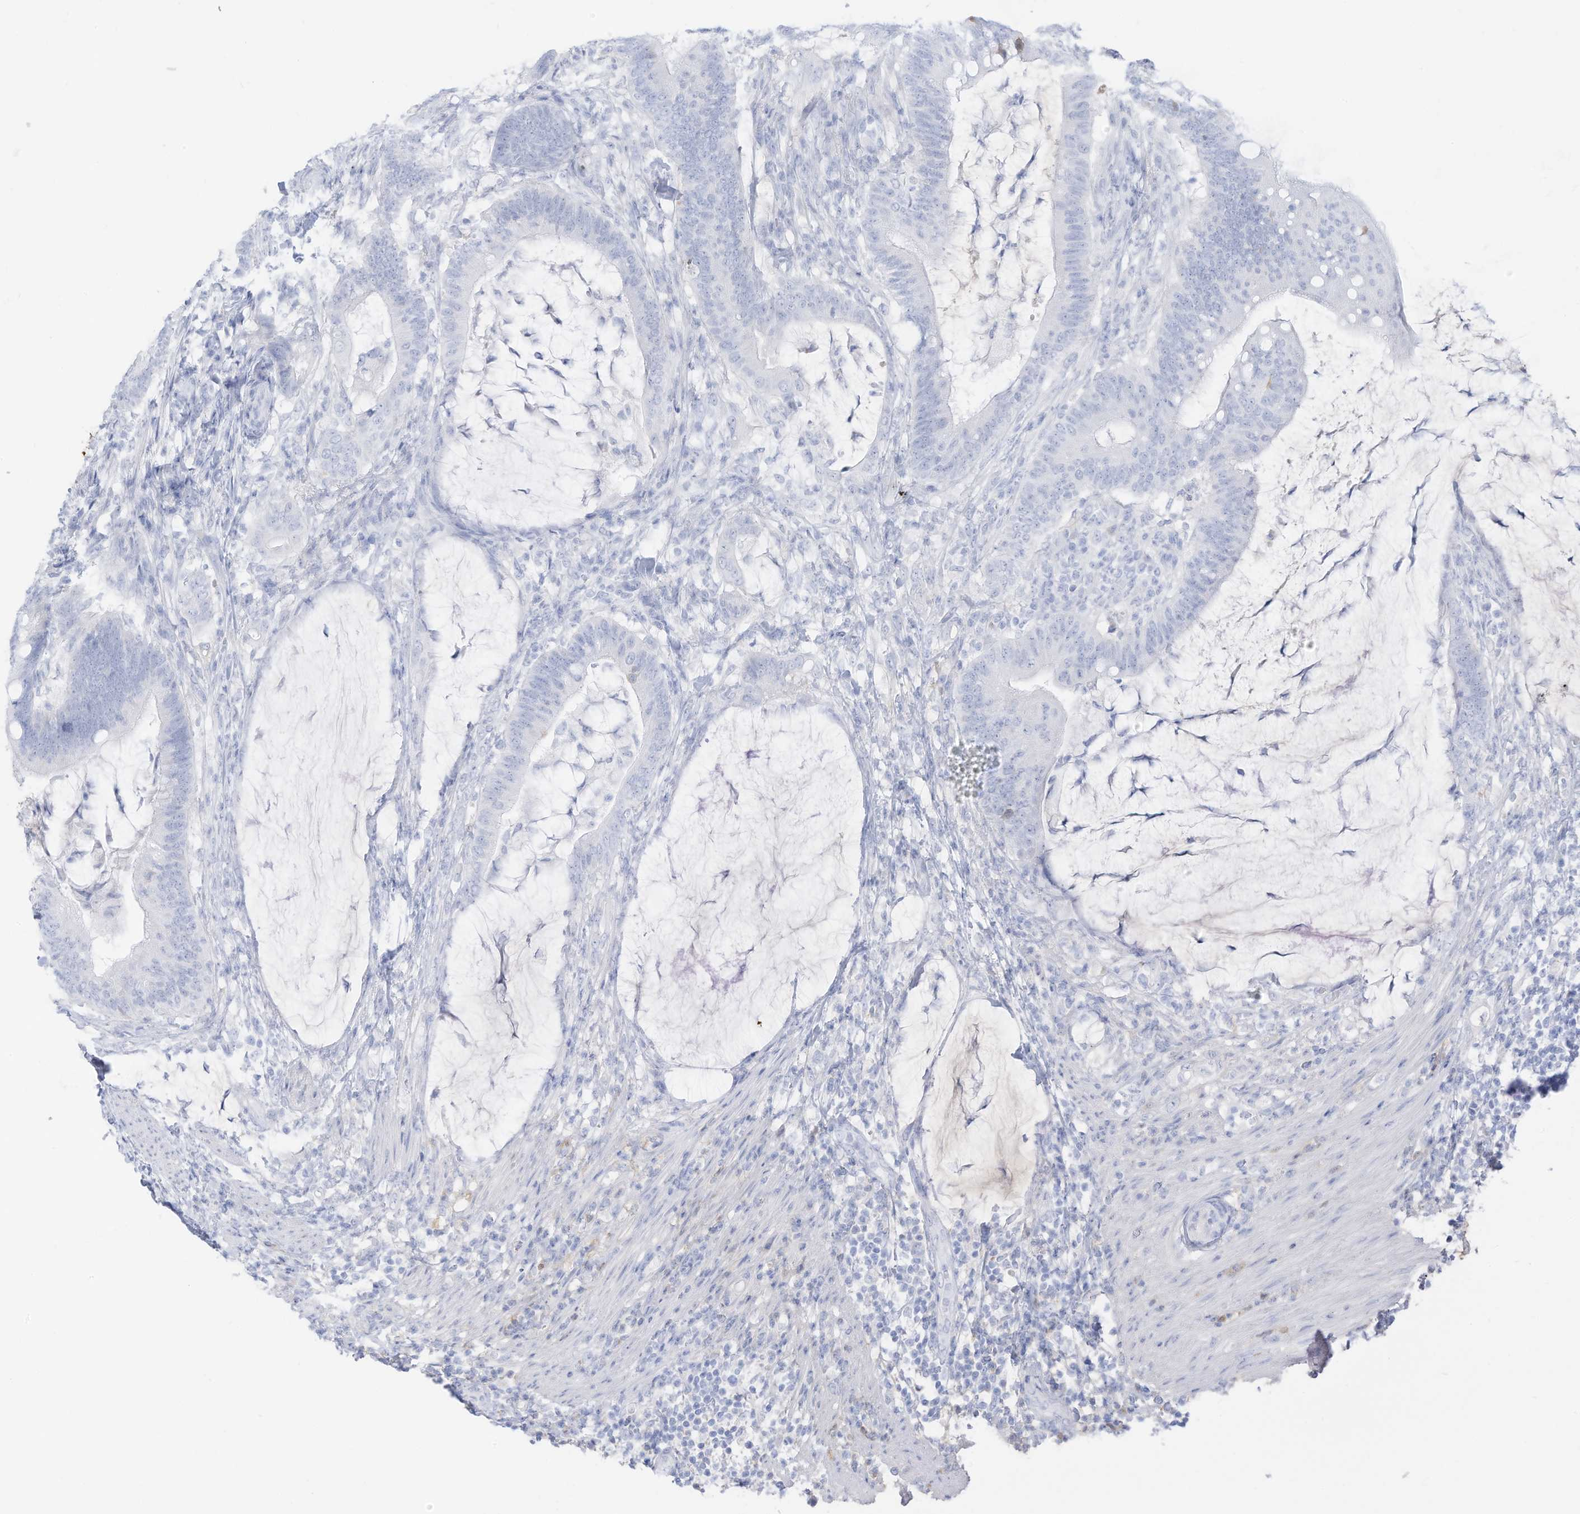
{"staining": {"intensity": "negative", "quantity": "none", "location": "none"}, "tissue": "colorectal cancer", "cell_type": "Tumor cells", "image_type": "cancer", "snomed": [{"axis": "morphology", "description": "Adenocarcinoma, NOS"}, {"axis": "topography", "description": "Colon"}], "caption": "Image shows no protein expression in tumor cells of colorectal cancer tissue.", "gene": "HSD17B13", "patient": {"sex": "female", "age": 66}}